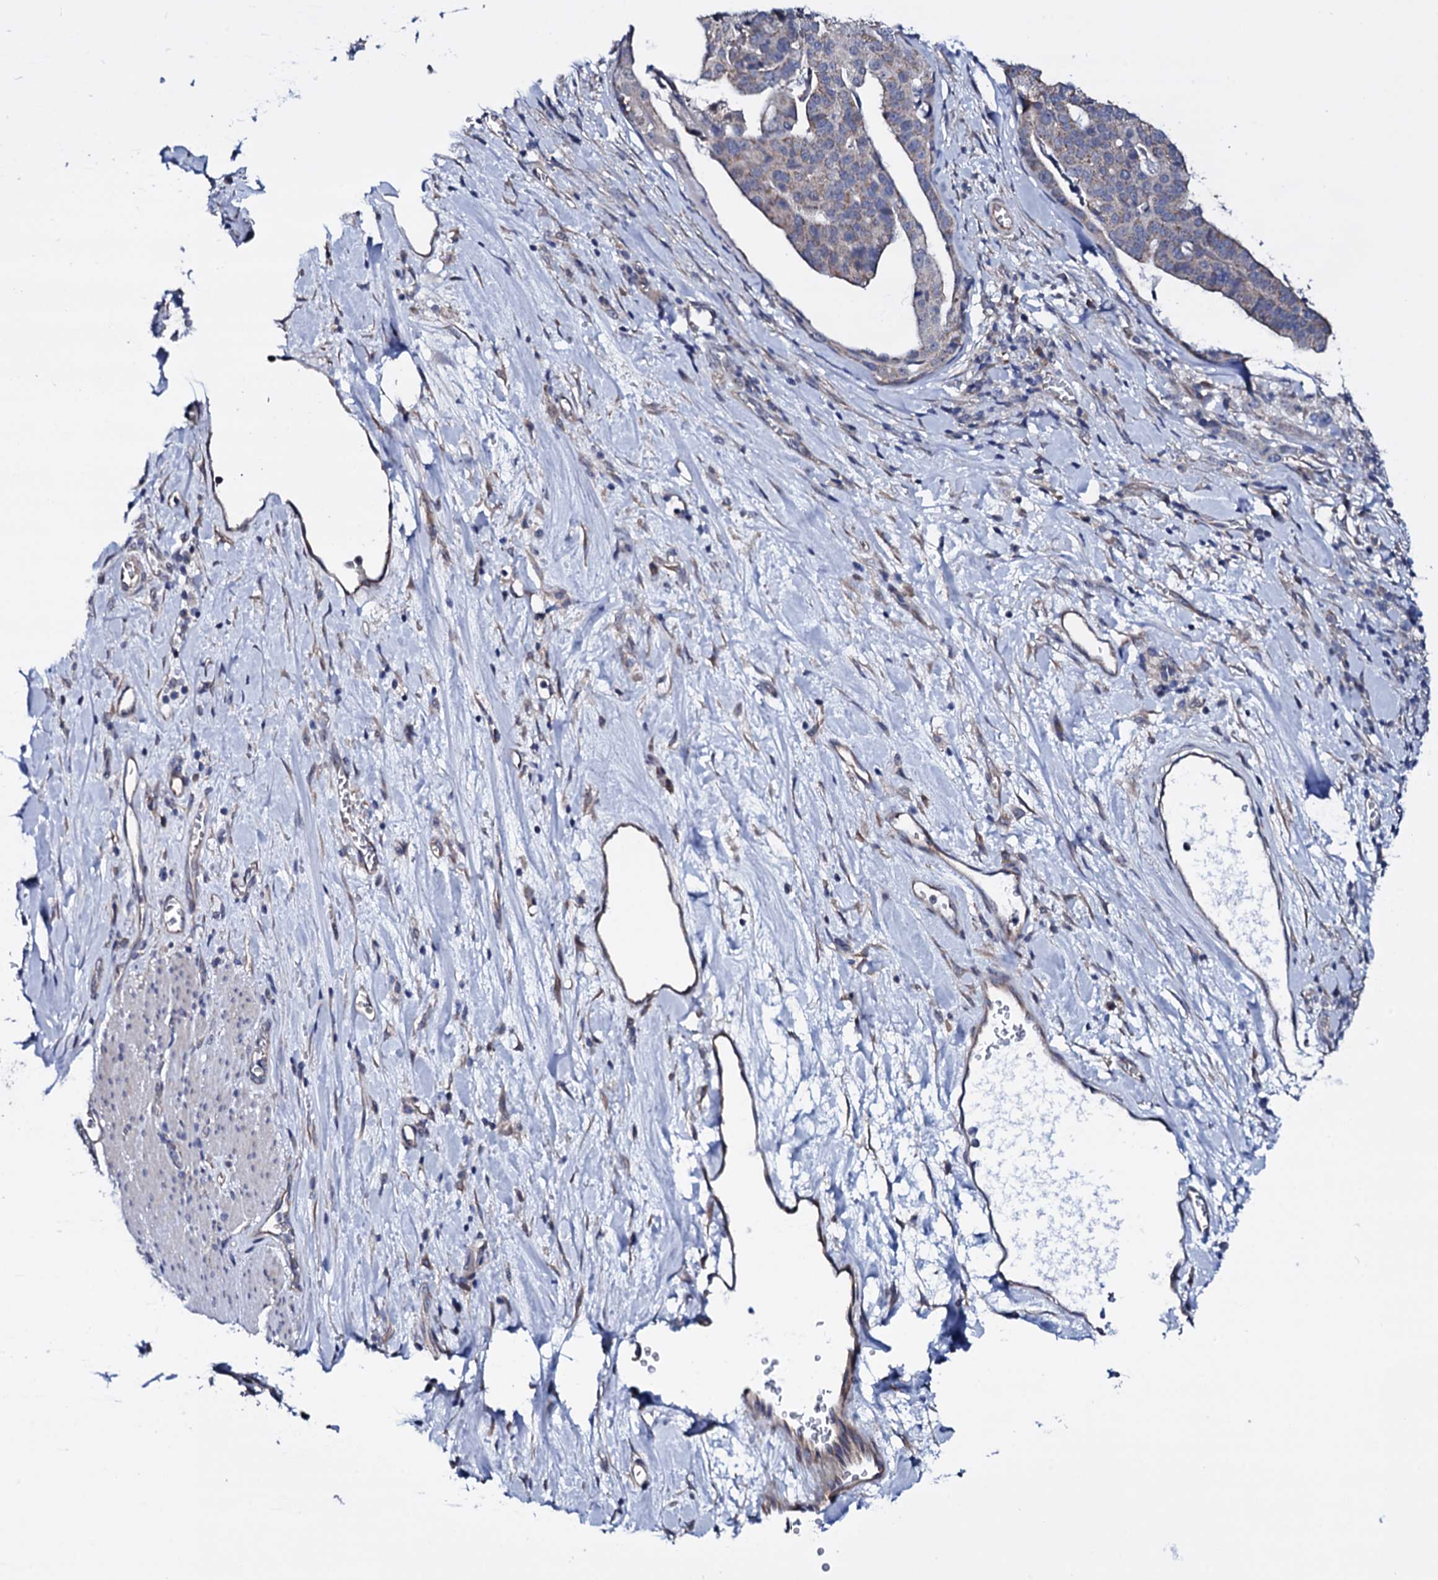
{"staining": {"intensity": "negative", "quantity": "none", "location": "none"}, "tissue": "stomach cancer", "cell_type": "Tumor cells", "image_type": "cancer", "snomed": [{"axis": "morphology", "description": "Adenocarcinoma, NOS"}, {"axis": "topography", "description": "Stomach"}], "caption": "This is an immunohistochemistry histopathology image of stomach cancer (adenocarcinoma). There is no staining in tumor cells.", "gene": "GAREM1", "patient": {"sex": "male", "age": 48}}